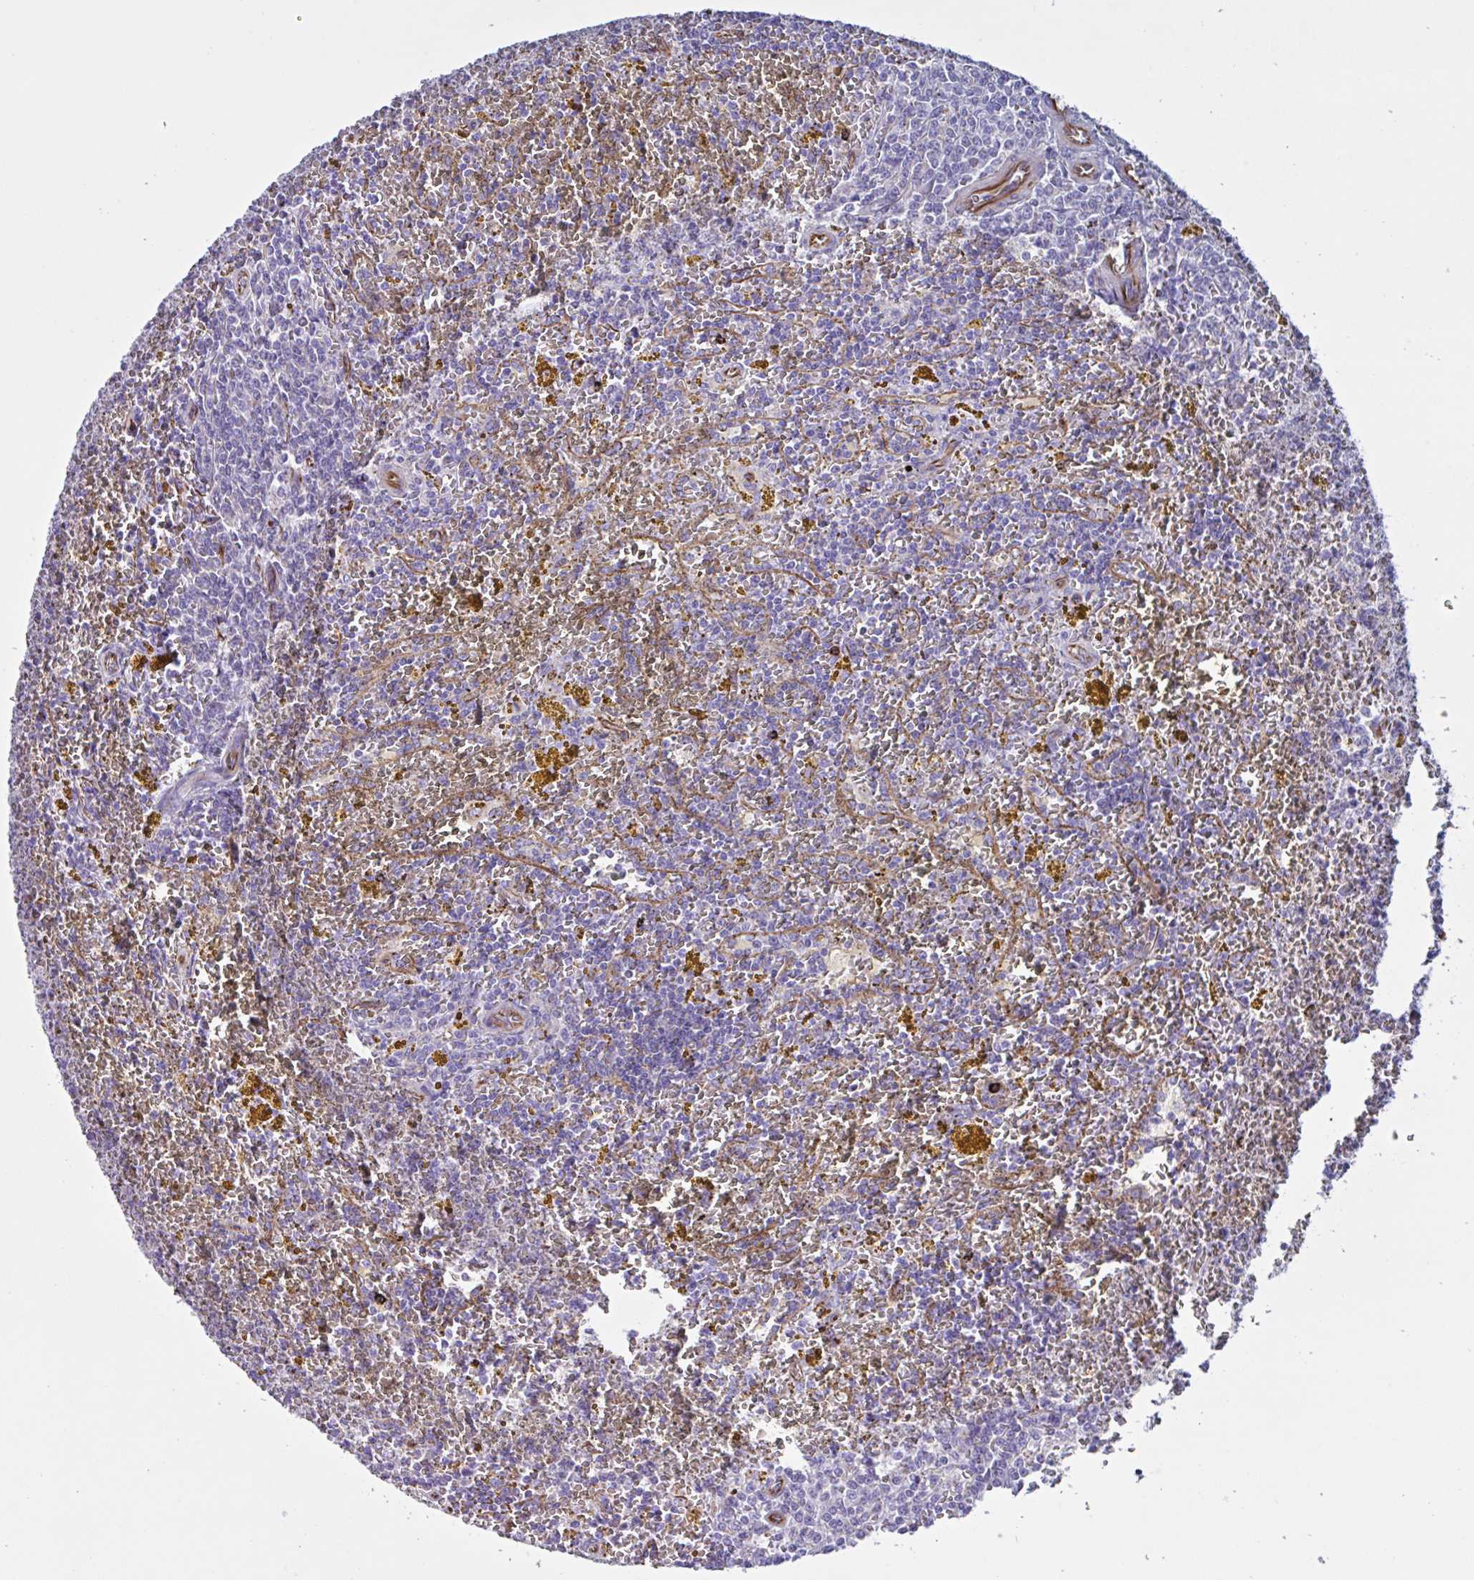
{"staining": {"intensity": "negative", "quantity": "none", "location": "none"}, "tissue": "lymphoma", "cell_type": "Tumor cells", "image_type": "cancer", "snomed": [{"axis": "morphology", "description": "Malignant lymphoma, non-Hodgkin's type, Low grade"}, {"axis": "topography", "description": "Spleen"}, {"axis": "topography", "description": "Lymph node"}], "caption": "Malignant lymphoma, non-Hodgkin's type (low-grade) stained for a protein using IHC shows no staining tumor cells.", "gene": "TMEM86B", "patient": {"sex": "female", "age": 66}}